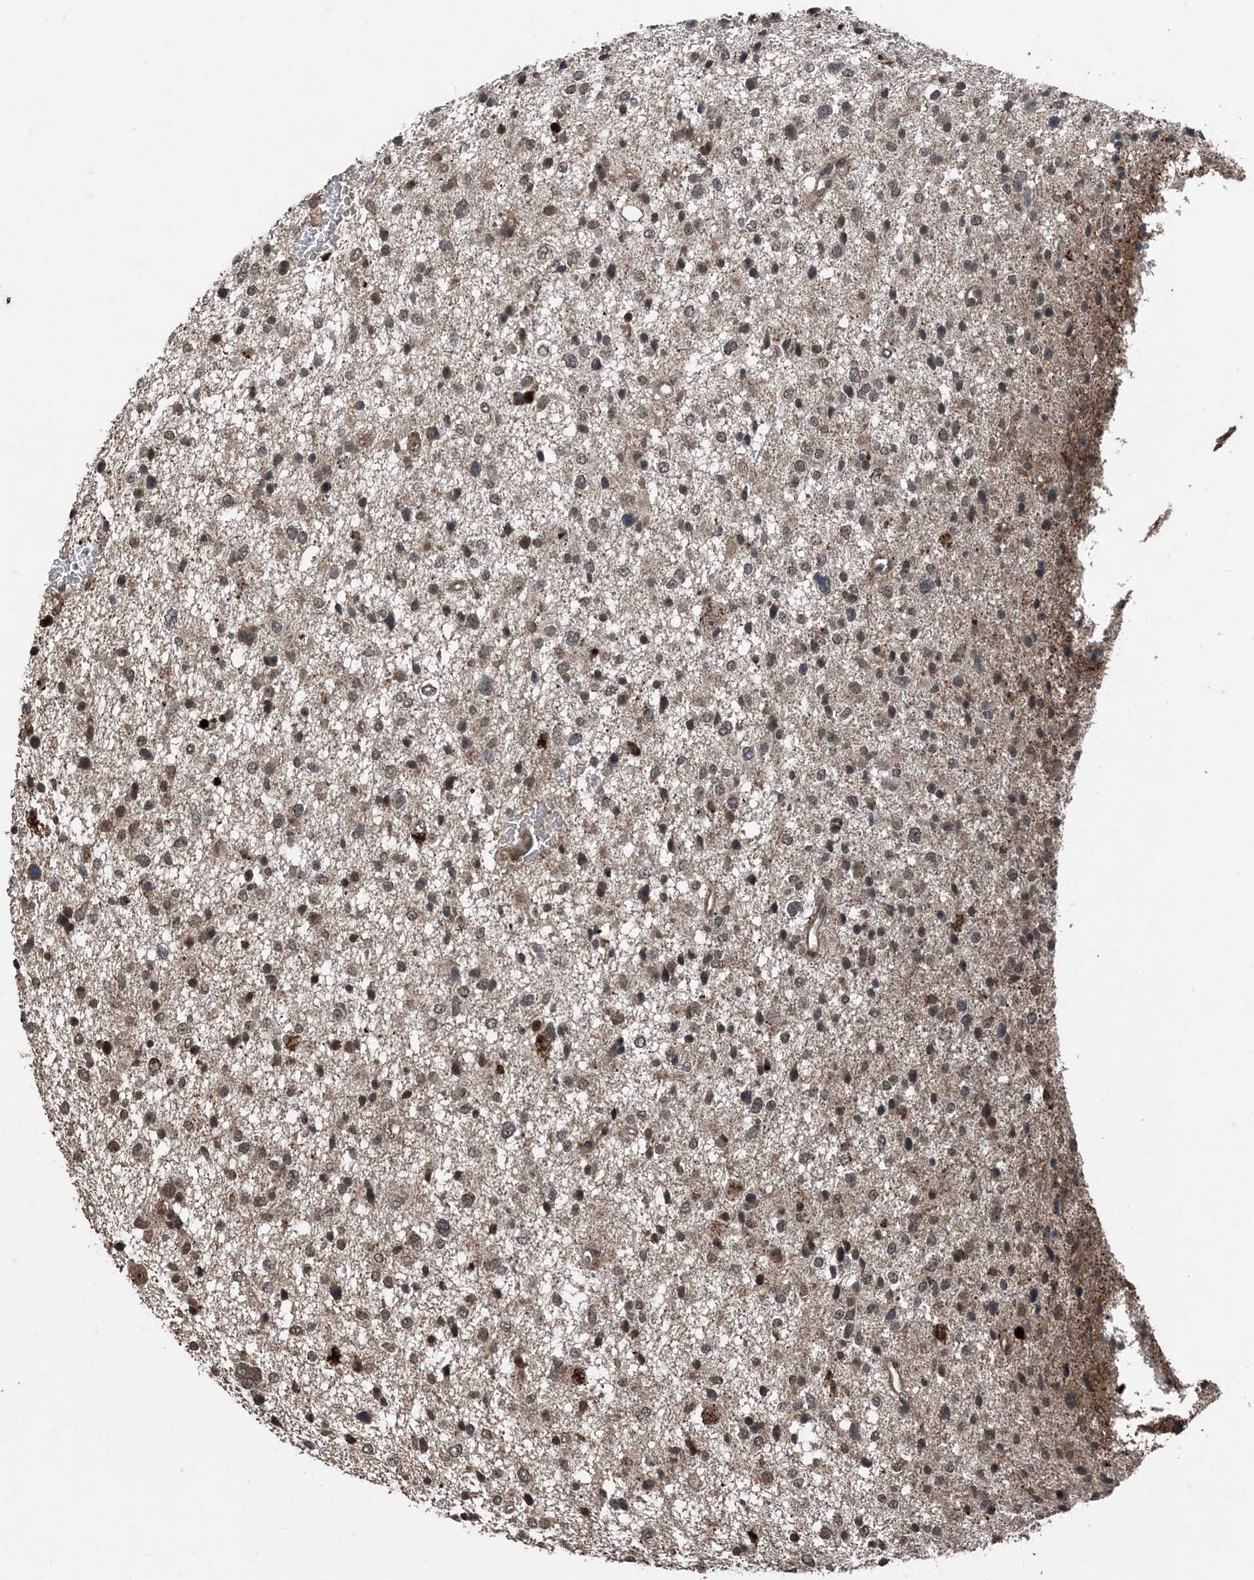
{"staining": {"intensity": "weak", "quantity": "25%-75%", "location": "cytoplasmic/membranous,nuclear"}, "tissue": "glioma", "cell_type": "Tumor cells", "image_type": "cancer", "snomed": [{"axis": "morphology", "description": "Glioma, malignant, Low grade"}, {"axis": "topography", "description": "Brain"}], "caption": "Immunohistochemical staining of glioma displays weak cytoplasmic/membranous and nuclear protein expression in approximately 25%-75% of tumor cells.", "gene": "CFL1", "patient": {"sex": "female", "age": 37}}